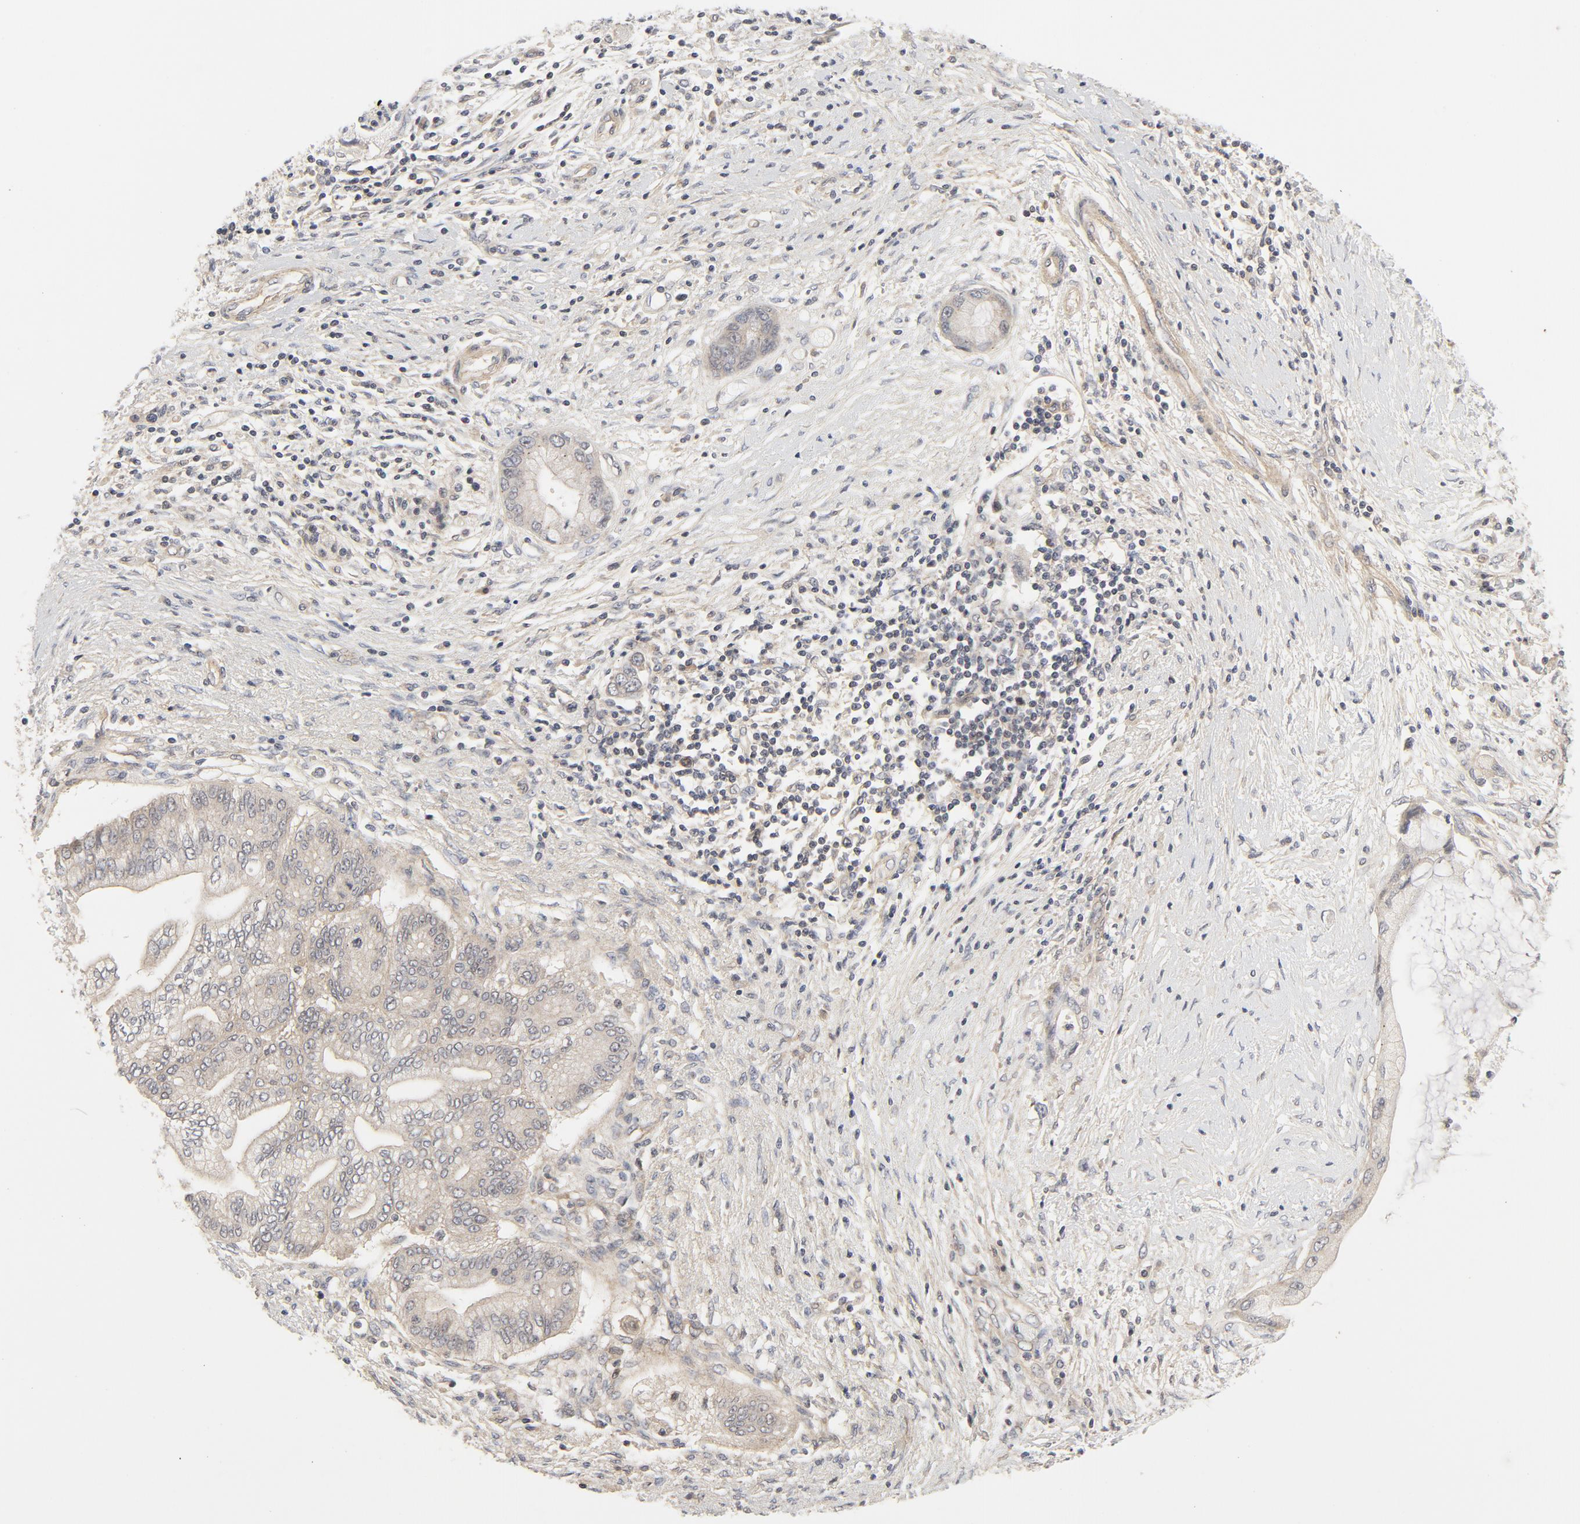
{"staining": {"intensity": "negative", "quantity": "none", "location": "none"}, "tissue": "pancreatic cancer", "cell_type": "Tumor cells", "image_type": "cancer", "snomed": [{"axis": "morphology", "description": "Adenocarcinoma, NOS"}, {"axis": "topography", "description": "Pancreas"}], "caption": "High power microscopy micrograph of an immunohistochemistry photomicrograph of pancreatic adenocarcinoma, revealing no significant expression in tumor cells. Brightfield microscopy of immunohistochemistry (IHC) stained with DAB (brown) and hematoxylin (blue), captured at high magnification.", "gene": "MAP2K7", "patient": {"sex": "female", "age": 59}}